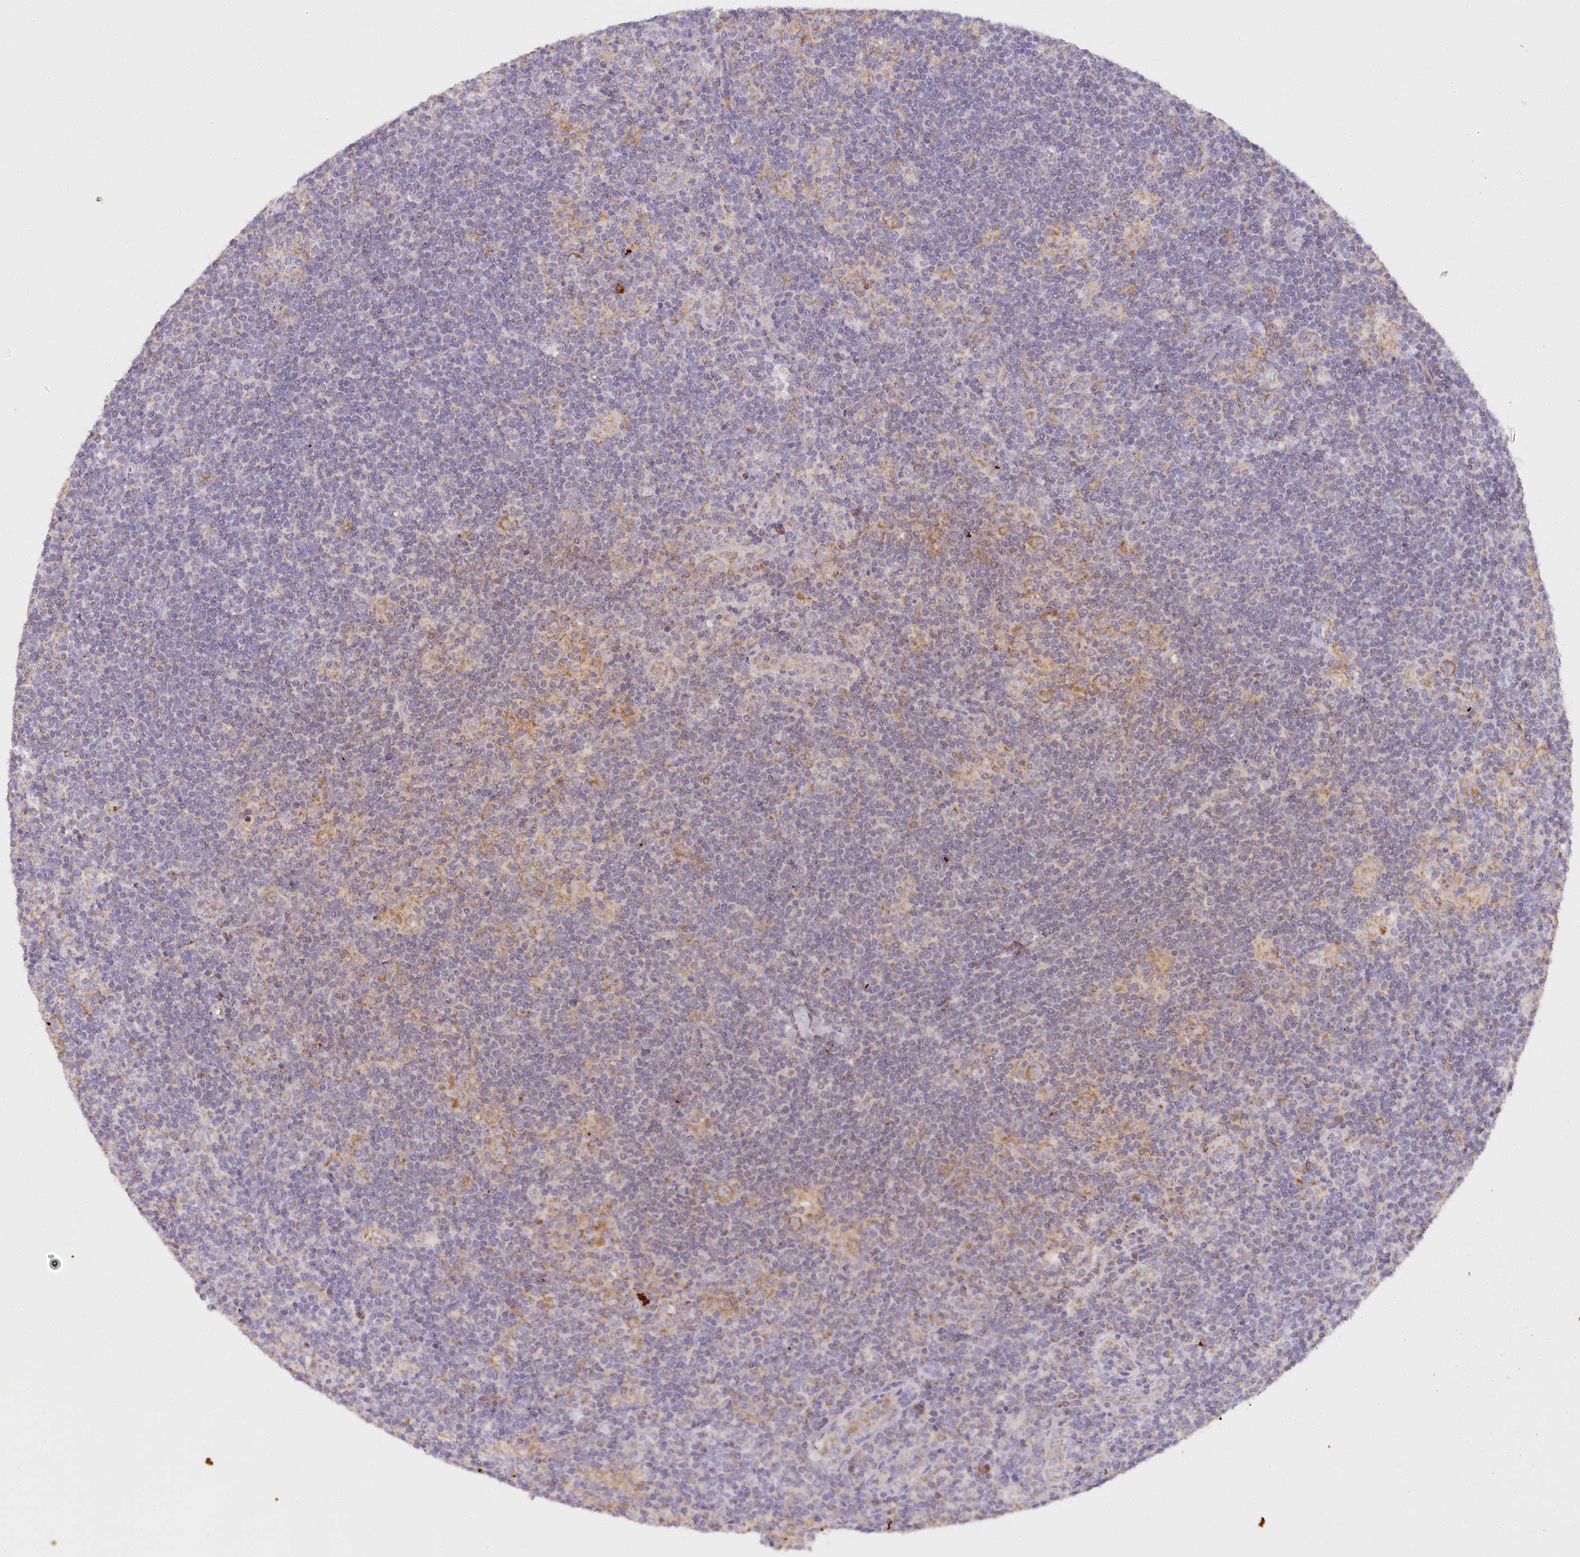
{"staining": {"intensity": "moderate", "quantity": ">75%", "location": "cytoplasmic/membranous"}, "tissue": "lymphoma", "cell_type": "Tumor cells", "image_type": "cancer", "snomed": [{"axis": "morphology", "description": "Hodgkin's disease, NOS"}, {"axis": "topography", "description": "Lymph node"}], "caption": "Human lymphoma stained with a protein marker displays moderate staining in tumor cells.", "gene": "MMP25", "patient": {"sex": "female", "age": 57}}